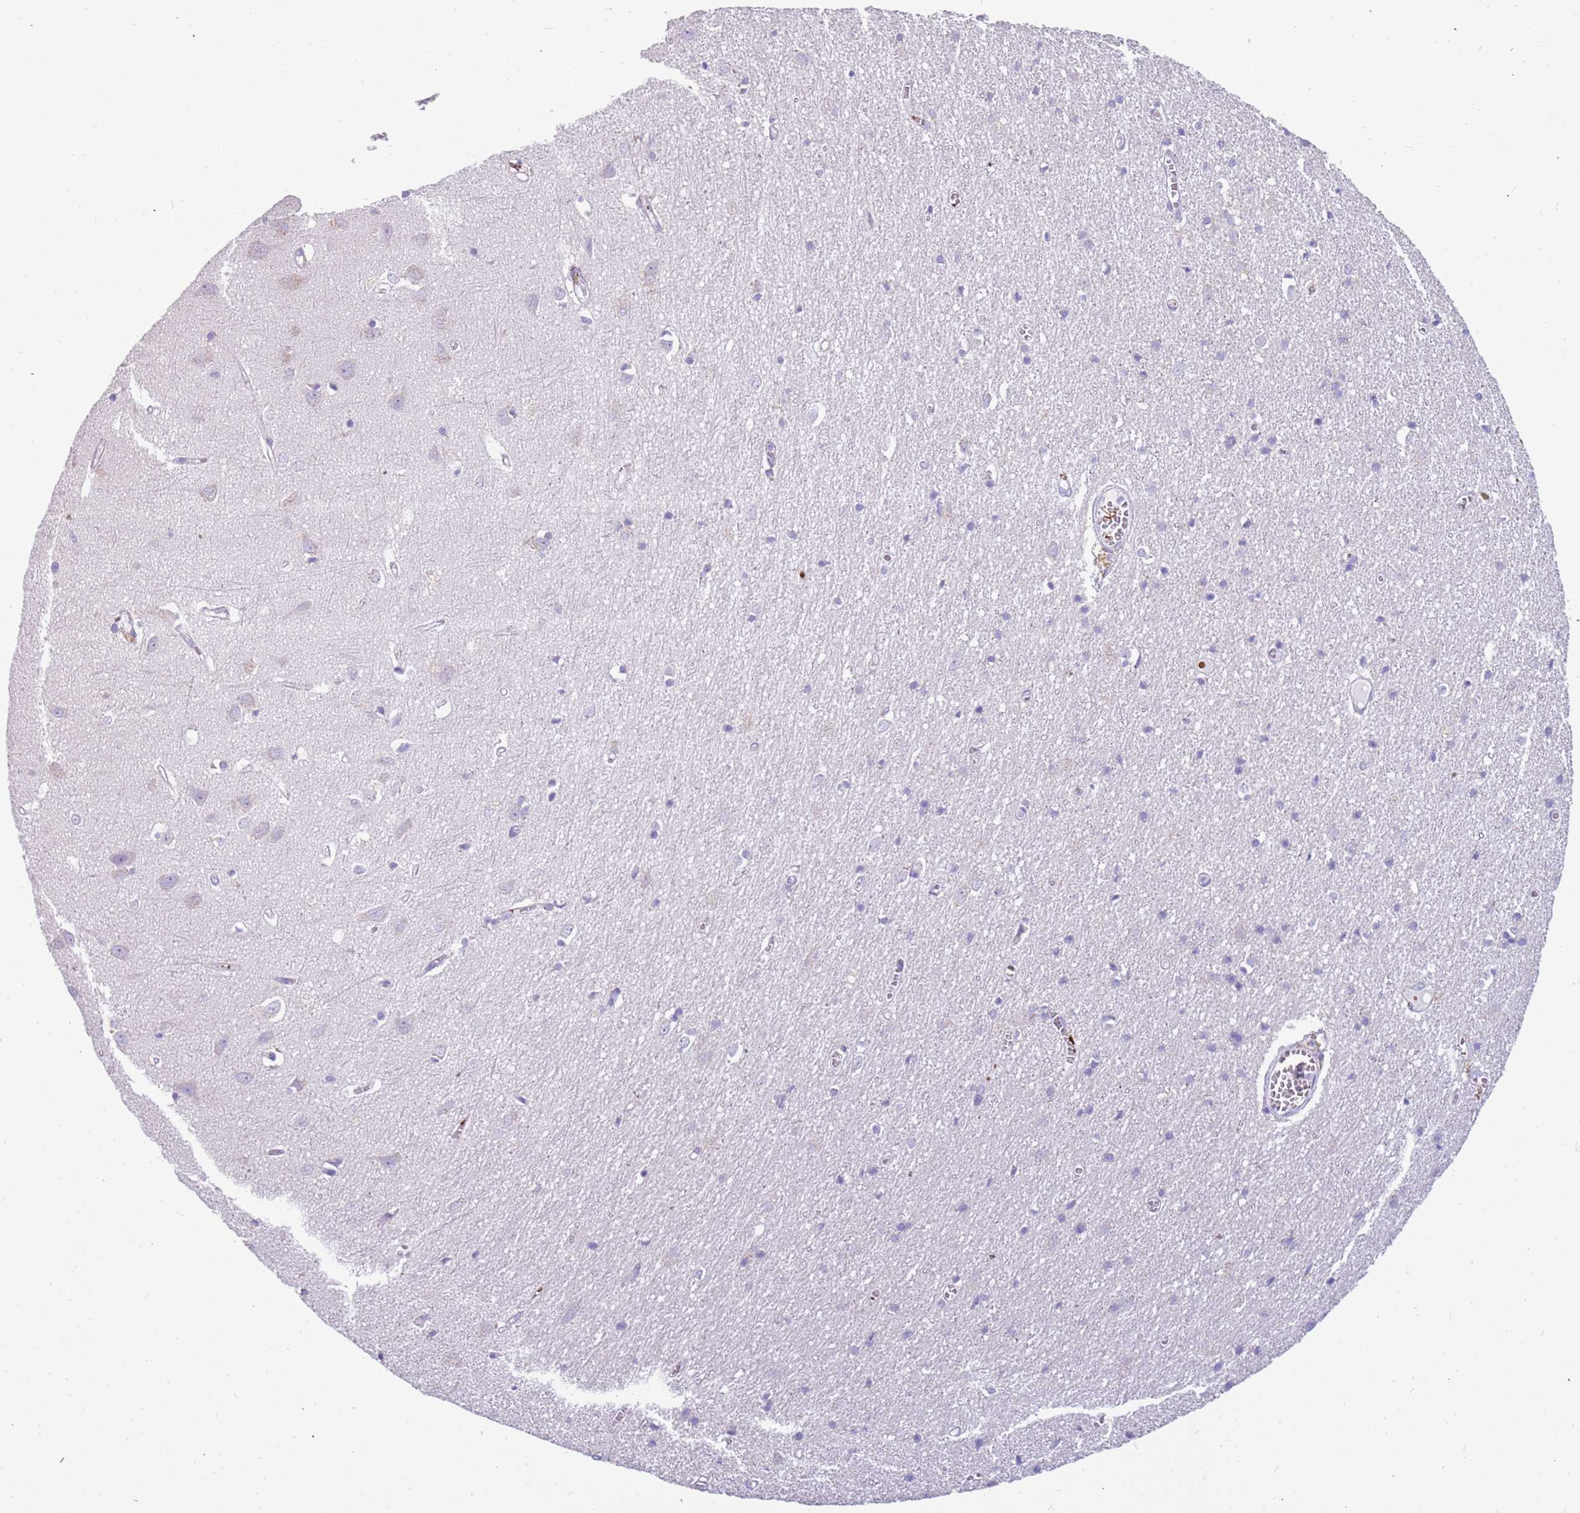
{"staining": {"intensity": "negative", "quantity": "none", "location": "none"}, "tissue": "cerebral cortex", "cell_type": "Endothelial cells", "image_type": "normal", "snomed": [{"axis": "morphology", "description": "Normal tissue, NOS"}, {"axis": "topography", "description": "Cerebral cortex"}], "caption": "IHC micrograph of unremarkable cerebral cortex: human cerebral cortex stained with DAB displays no significant protein expression in endothelial cells.", "gene": "RHCG", "patient": {"sex": "female", "age": 64}}